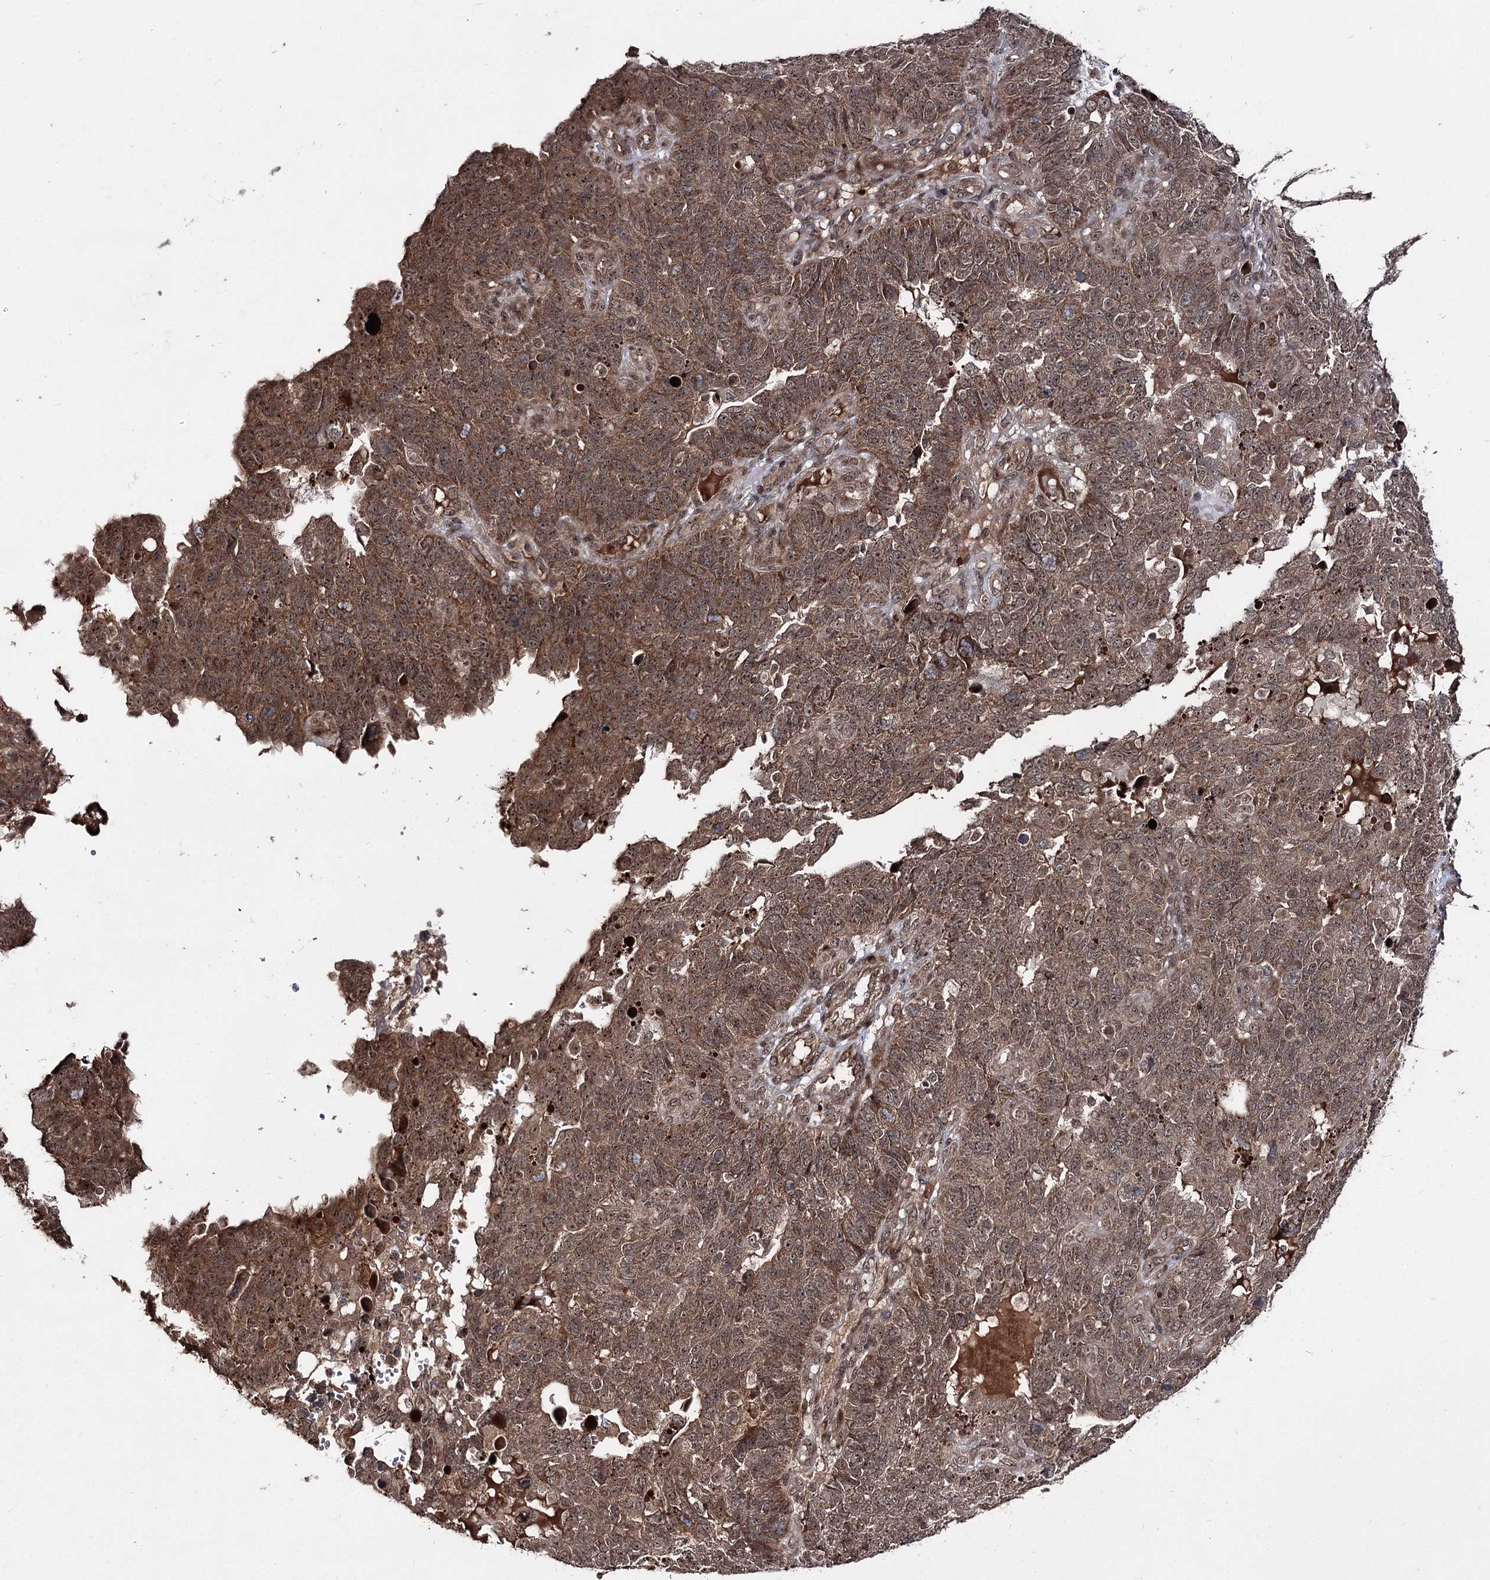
{"staining": {"intensity": "moderate", "quantity": ">75%", "location": "cytoplasmic/membranous,nuclear"}, "tissue": "endometrial cancer", "cell_type": "Tumor cells", "image_type": "cancer", "snomed": [{"axis": "morphology", "description": "Adenocarcinoma, NOS"}, {"axis": "topography", "description": "Endometrium"}], "caption": "Protein expression analysis of human endometrial cancer (adenocarcinoma) reveals moderate cytoplasmic/membranous and nuclear staining in about >75% of tumor cells.", "gene": "FAM53B", "patient": {"sex": "female", "age": 66}}